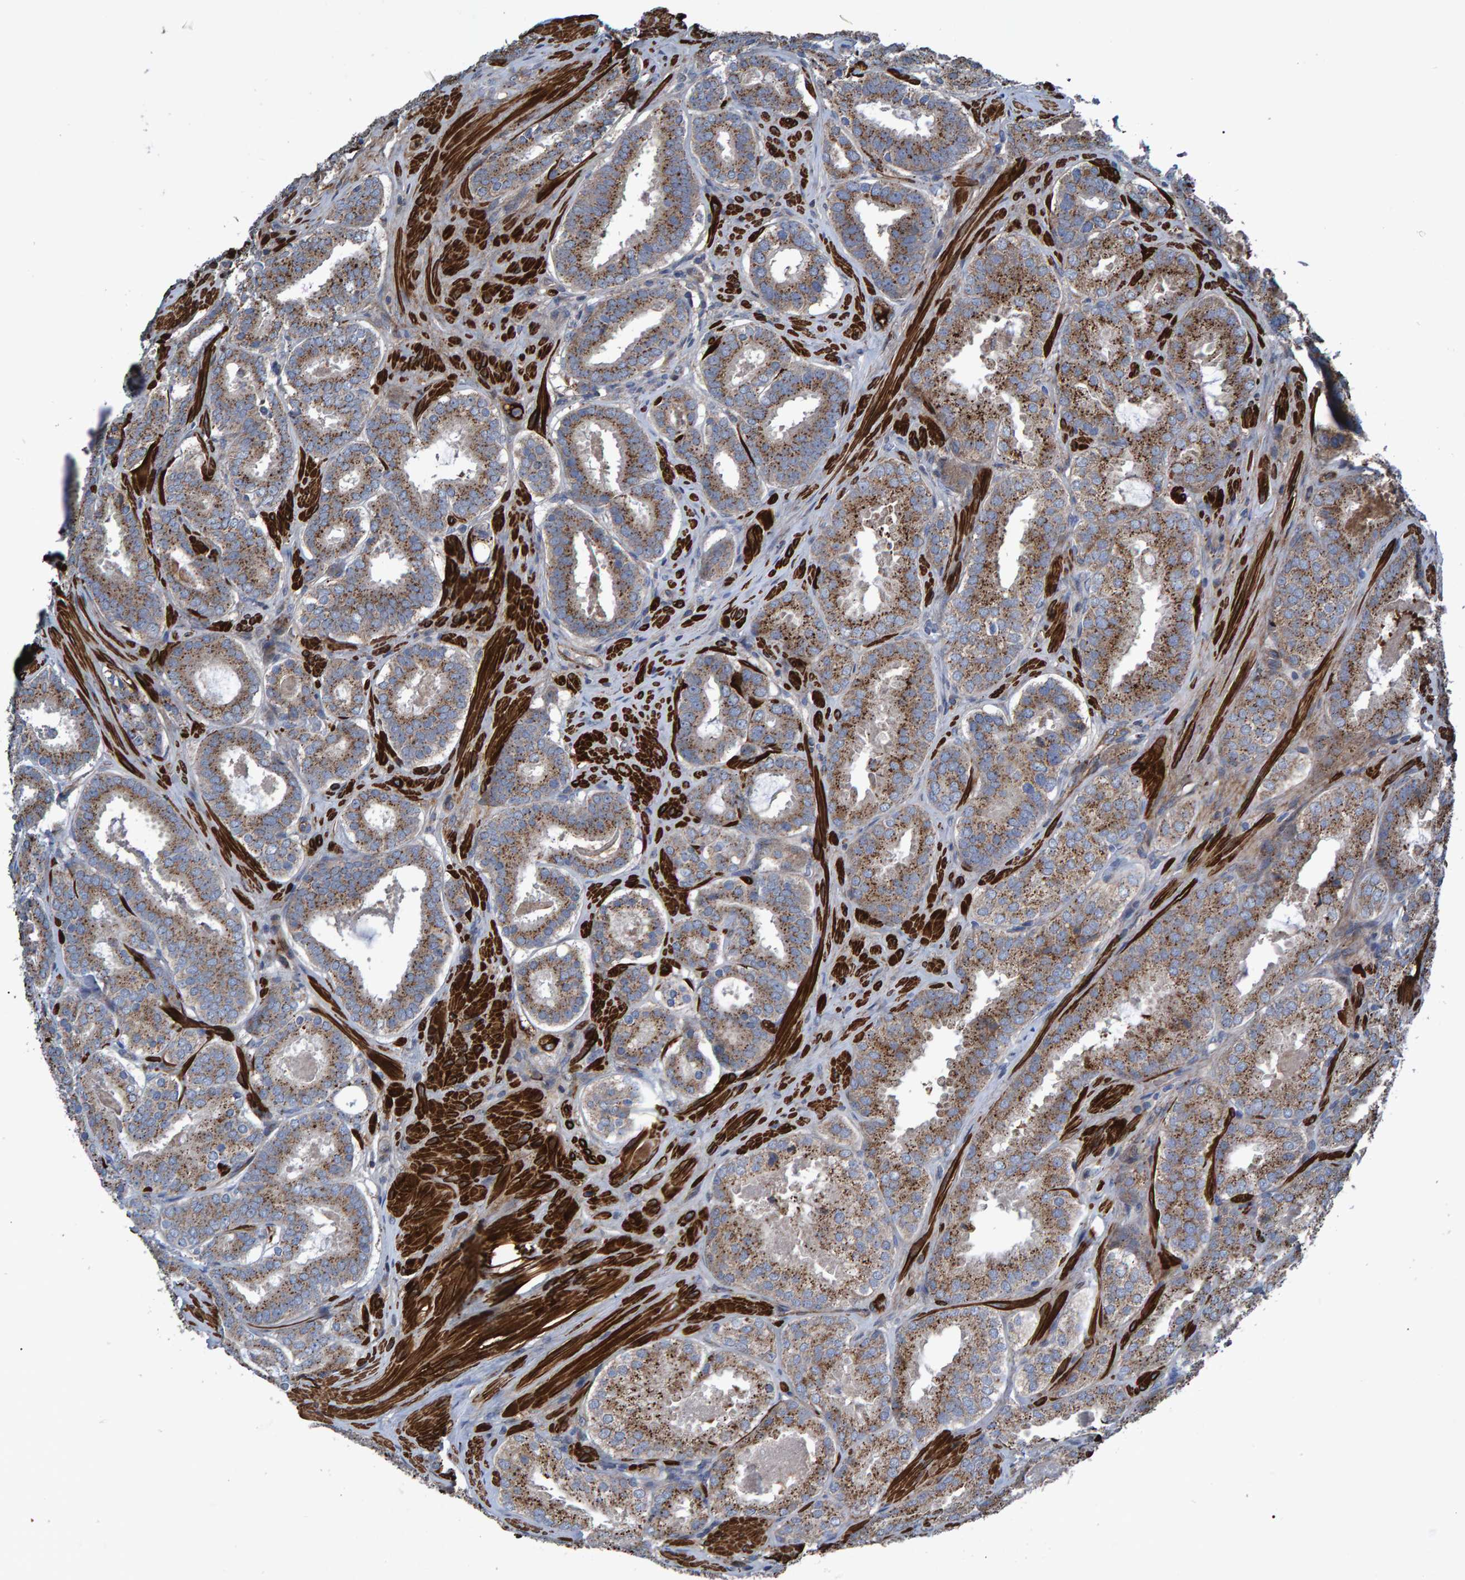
{"staining": {"intensity": "moderate", "quantity": ">75%", "location": "cytoplasmic/membranous"}, "tissue": "prostate cancer", "cell_type": "Tumor cells", "image_type": "cancer", "snomed": [{"axis": "morphology", "description": "Adenocarcinoma, Low grade"}, {"axis": "topography", "description": "Prostate"}], "caption": "Protein analysis of low-grade adenocarcinoma (prostate) tissue displays moderate cytoplasmic/membranous staining in about >75% of tumor cells. Using DAB (brown) and hematoxylin (blue) stains, captured at high magnification using brightfield microscopy.", "gene": "SLIT2", "patient": {"sex": "male", "age": 69}}